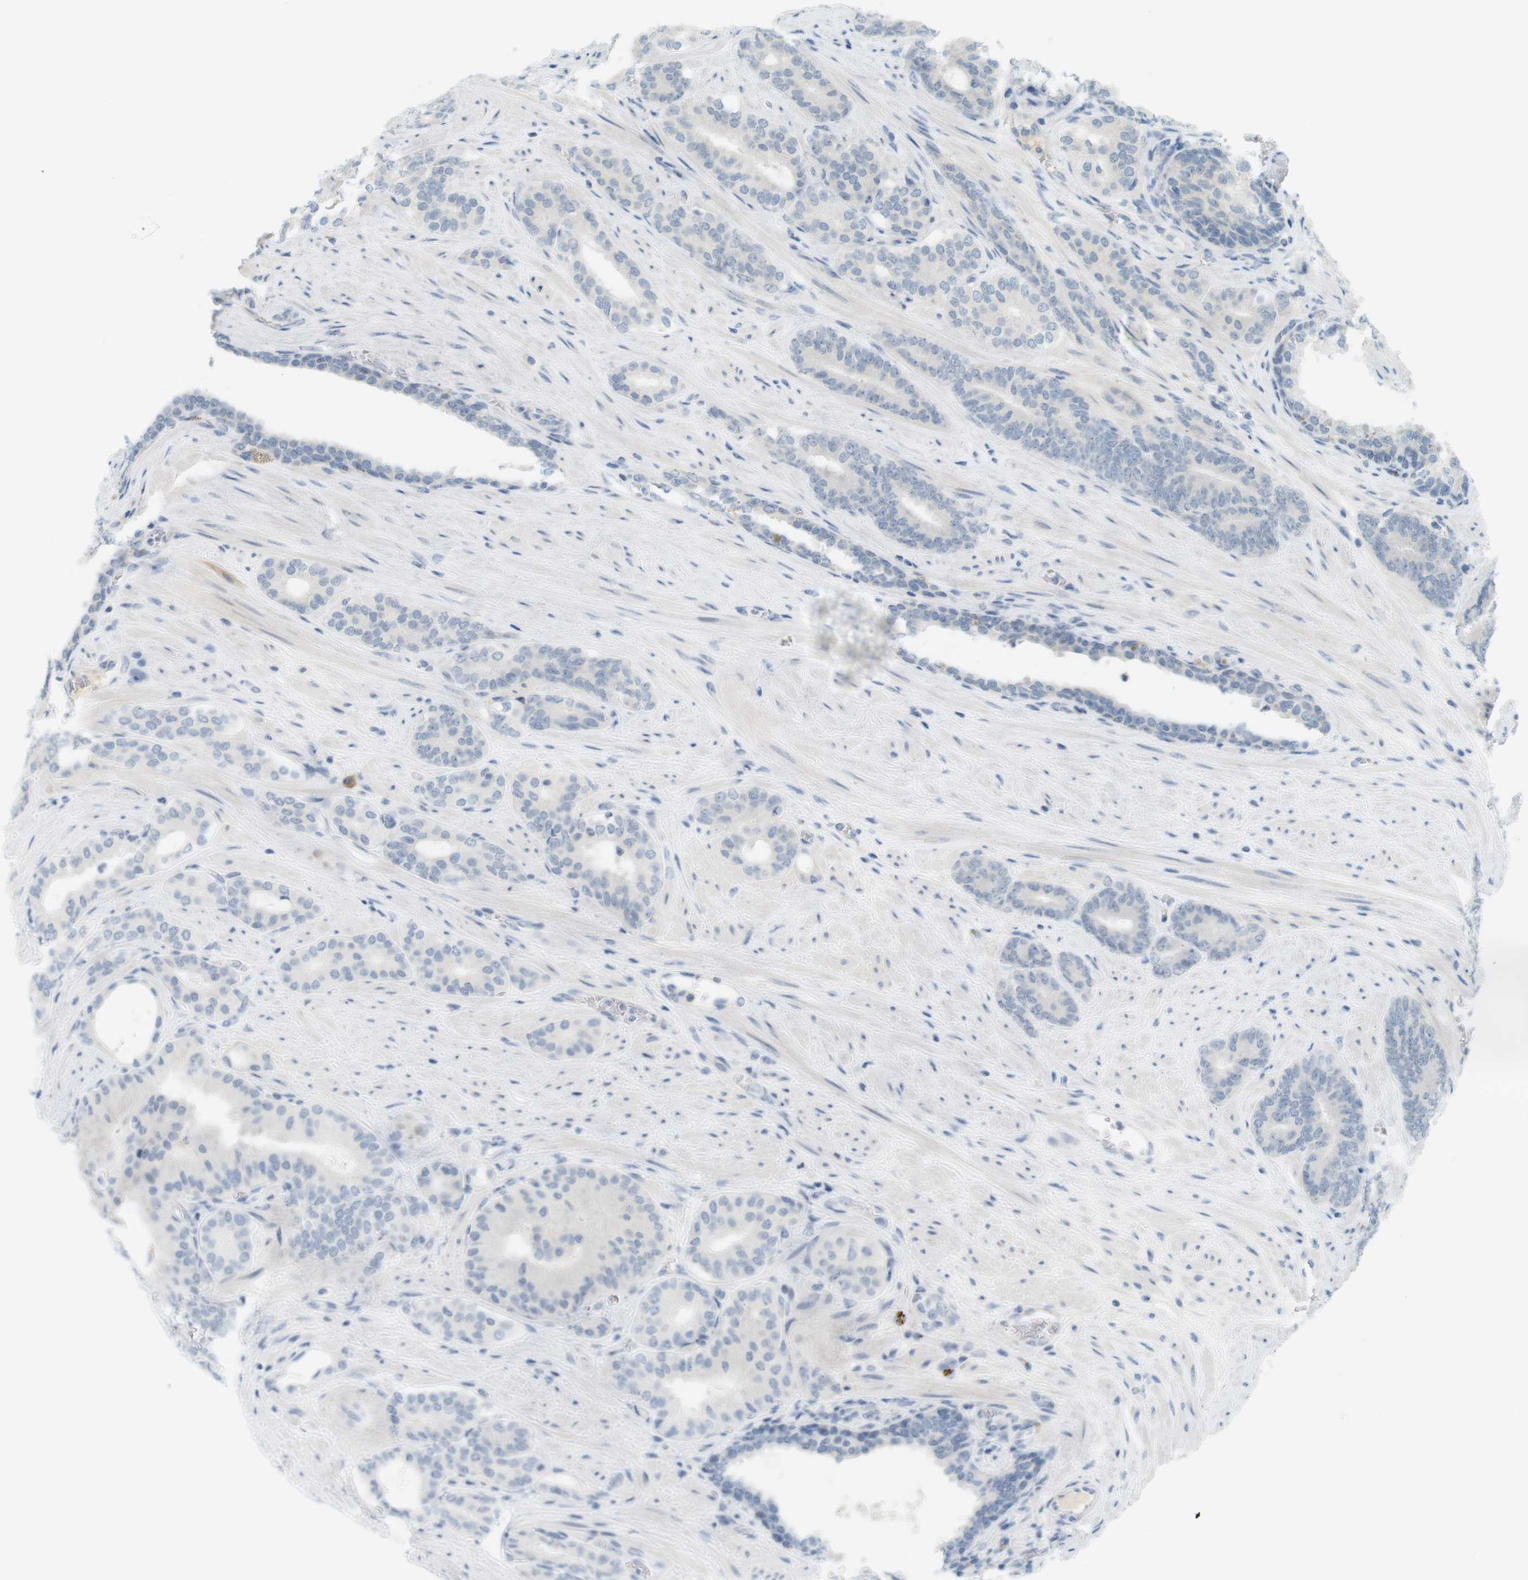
{"staining": {"intensity": "negative", "quantity": "none", "location": "none"}, "tissue": "prostate cancer", "cell_type": "Tumor cells", "image_type": "cancer", "snomed": [{"axis": "morphology", "description": "Adenocarcinoma, Low grade"}, {"axis": "topography", "description": "Prostate"}], "caption": "Immunohistochemistry (IHC) histopathology image of human prostate cancer stained for a protein (brown), which reveals no expression in tumor cells. (DAB immunohistochemistry (IHC) with hematoxylin counter stain).", "gene": "DMC1", "patient": {"sex": "male", "age": 63}}